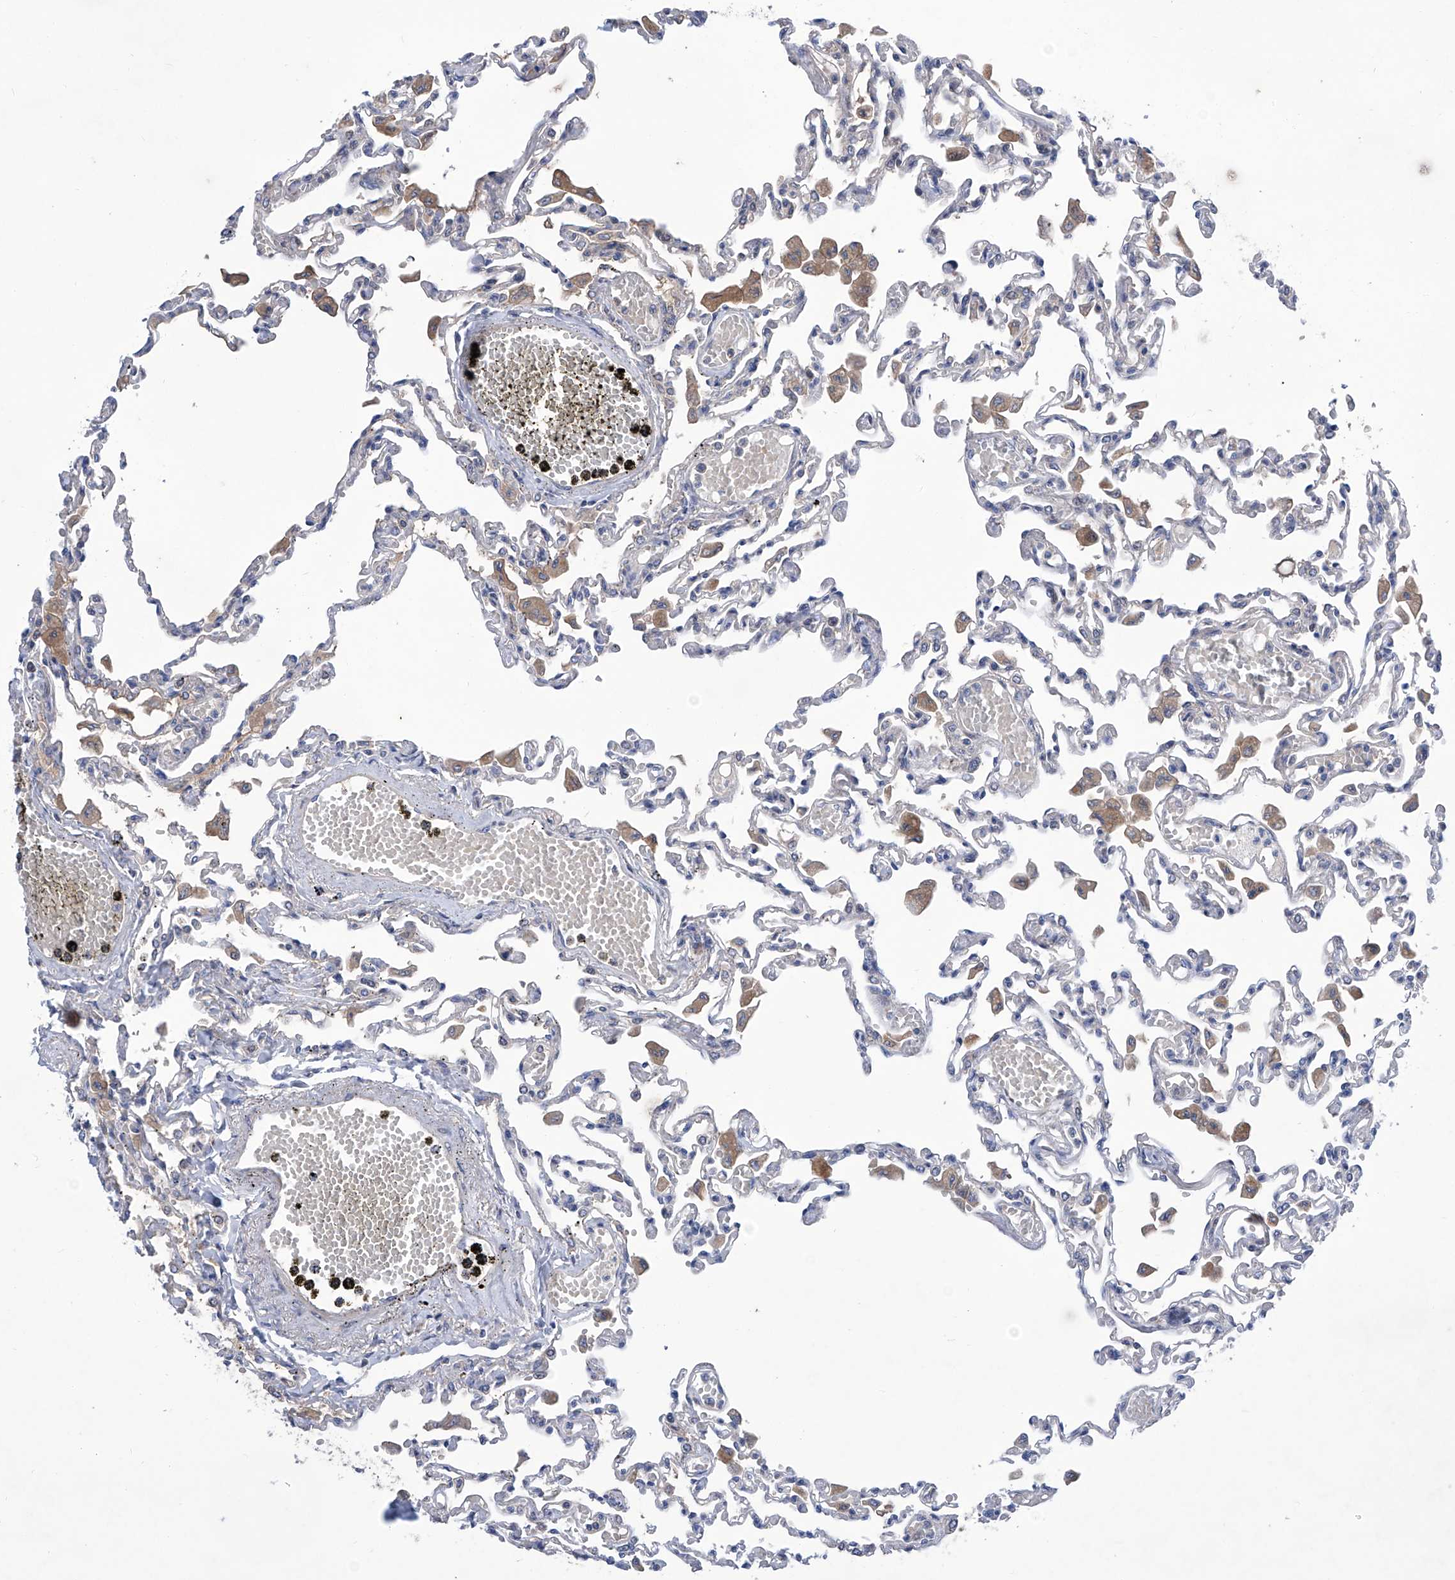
{"staining": {"intensity": "negative", "quantity": "none", "location": "none"}, "tissue": "lung", "cell_type": "Alveolar cells", "image_type": "normal", "snomed": [{"axis": "morphology", "description": "Normal tissue, NOS"}, {"axis": "topography", "description": "Bronchus"}, {"axis": "topography", "description": "Lung"}], "caption": "Histopathology image shows no significant protein staining in alveolar cells of benign lung. (Immunohistochemistry (ihc), brightfield microscopy, high magnification).", "gene": "SRBD1", "patient": {"sex": "female", "age": 49}}